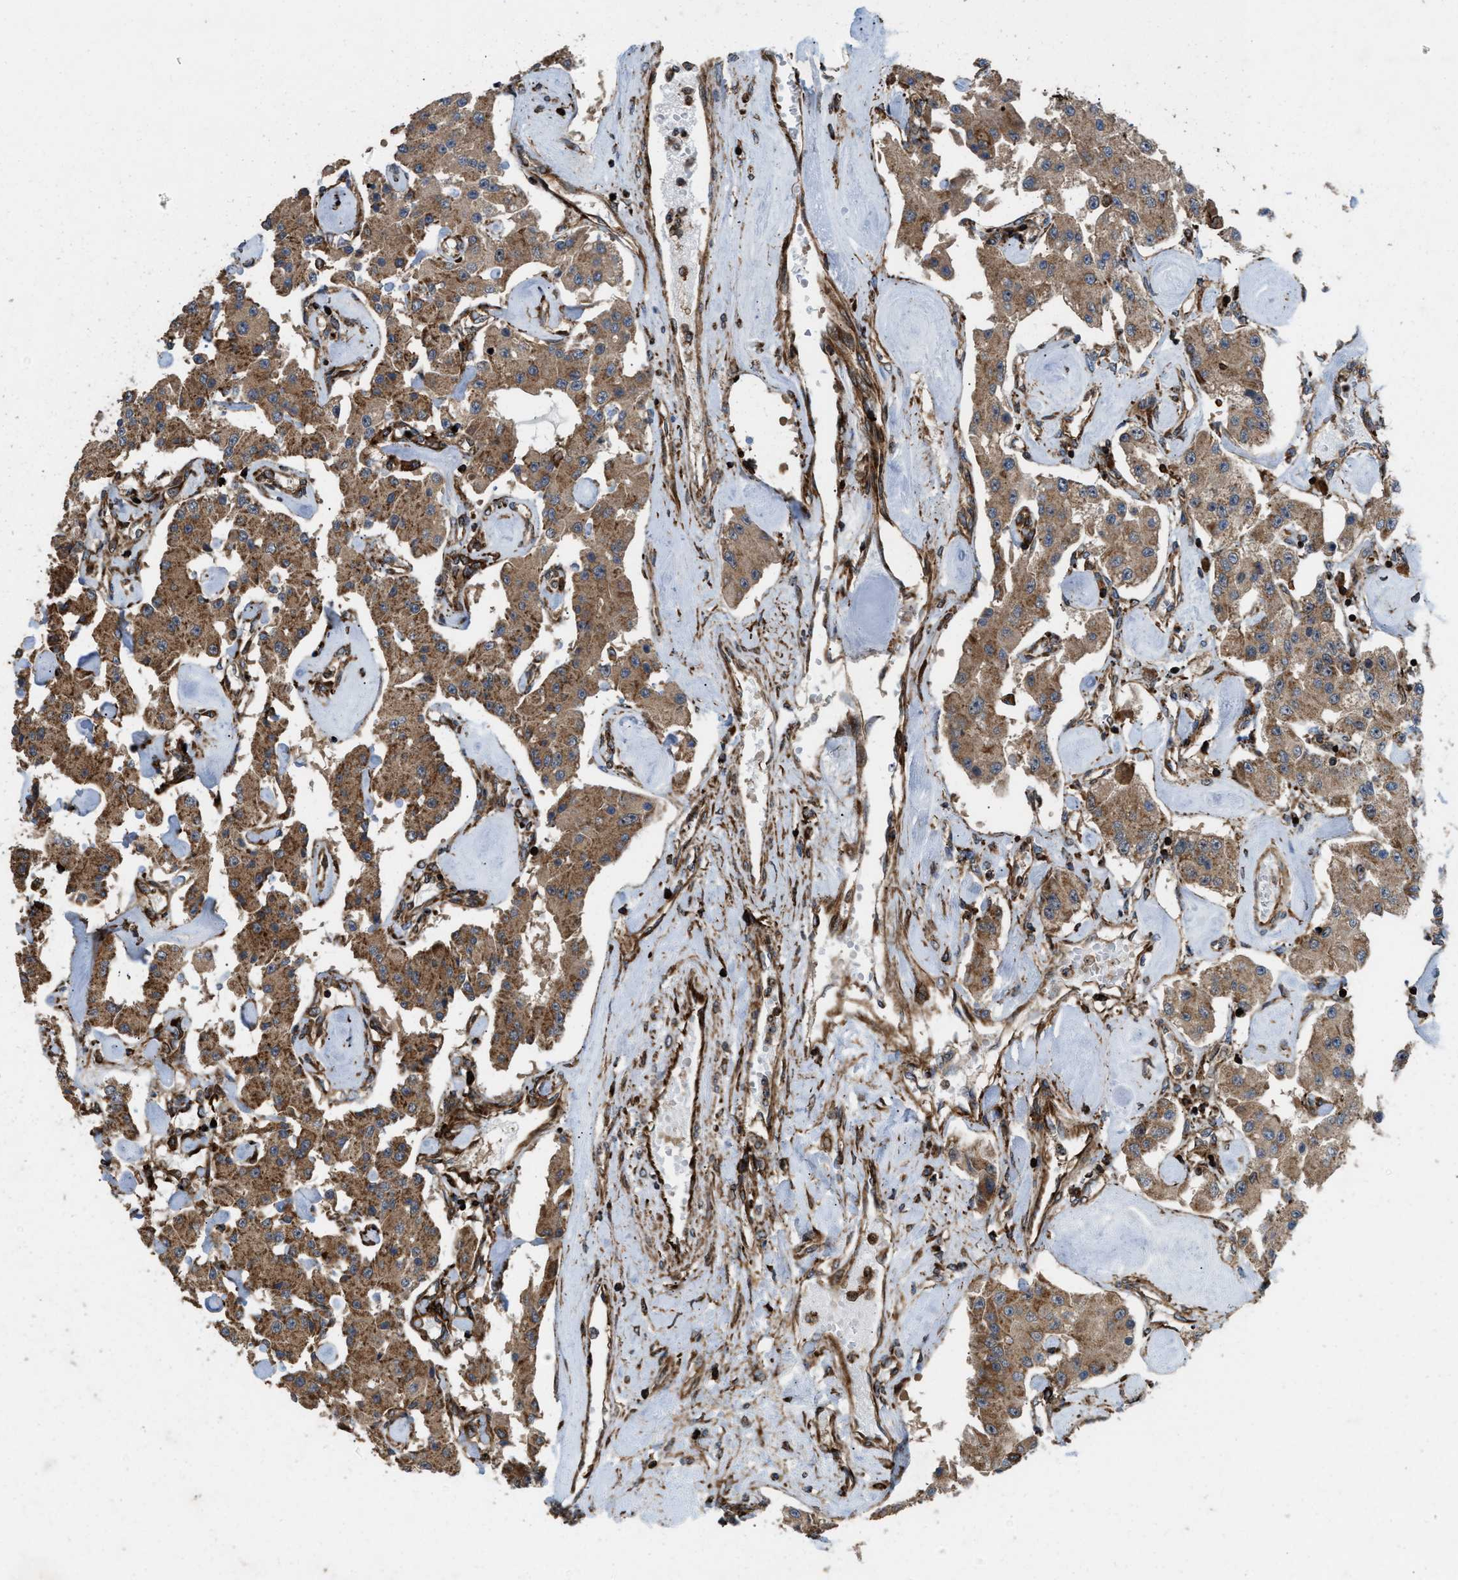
{"staining": {"intensity": "moderate", "quantity": ">75%", "location": "cytoplasmic/membranous"}, "tissue": "carcinoid", "cell_type": "Tumor cells", "image_type": "cancer", "snomed": [{"axis": "morphology", "description": "Carcinoid, malignant, NOS"}, {"axis": "topography", "description": "Pancreas"}], "caption": "A brown stain labels moderate cytoplasmic/membranous expression of a protein in carcinoid (malignant) tumor cells.", "gene": "EGLN1", "patient": {"sex": "male", "age": 41}}